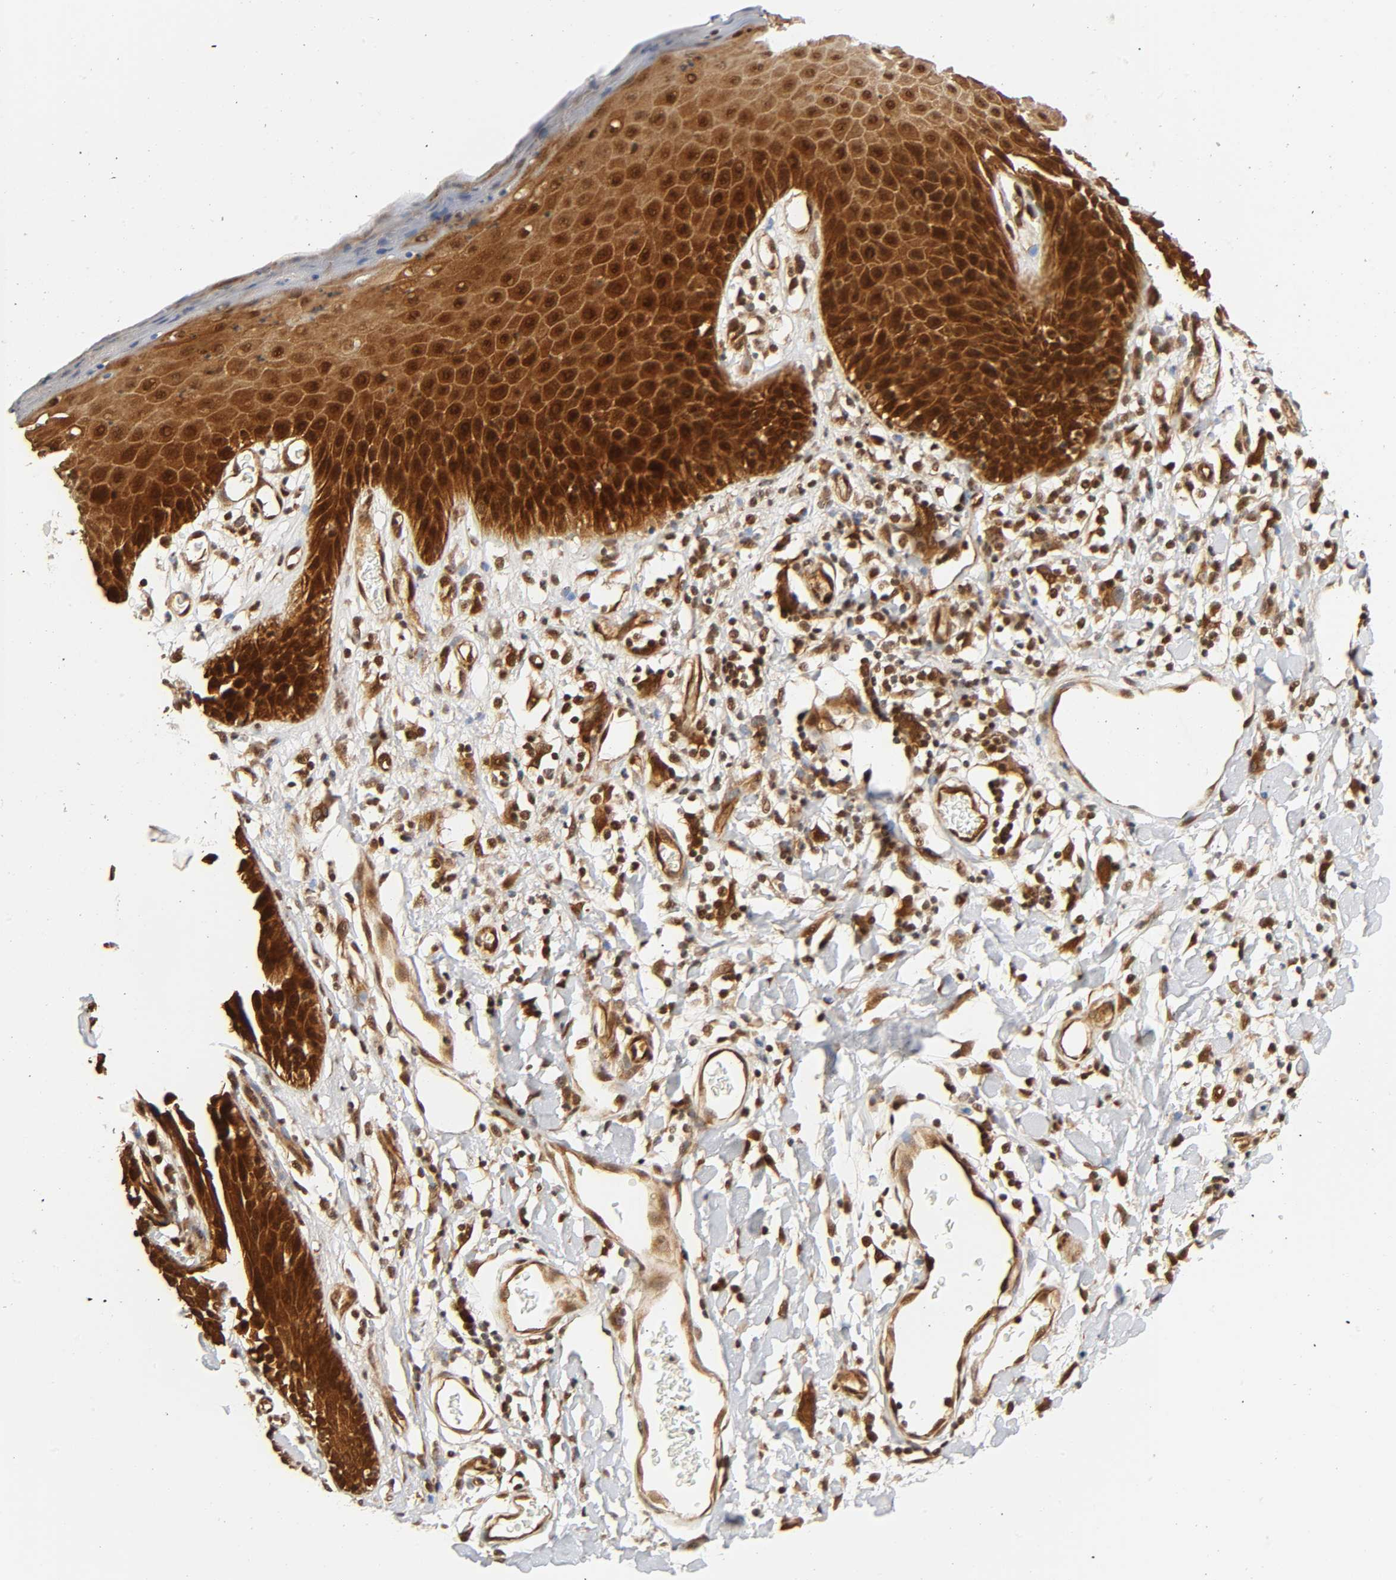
{"staining": {"intensity": "moderate", "quantity": ">75%", "location": "cytoplasmic/membranous,nuclear"}, "tissue": "skin", "cell_type": "Epidermal cells", "image_type": "normal", "snomed": [{"axis": "morphology", "description": "Normal tissue, NOS"}, {"axis": "topography", "description": "Vulva"}, {"axis": "topography", "description": "Peripheral nerve tissue"}], "caption": "Immunohistochemical staining of benign human skin reveals medium levels of moderate cytoplasmic/membranous,nuclear positivity in about >75% of epidermal cells.", "gene": "IQCJ", "patient": {"sex": "female", "age": 68}}